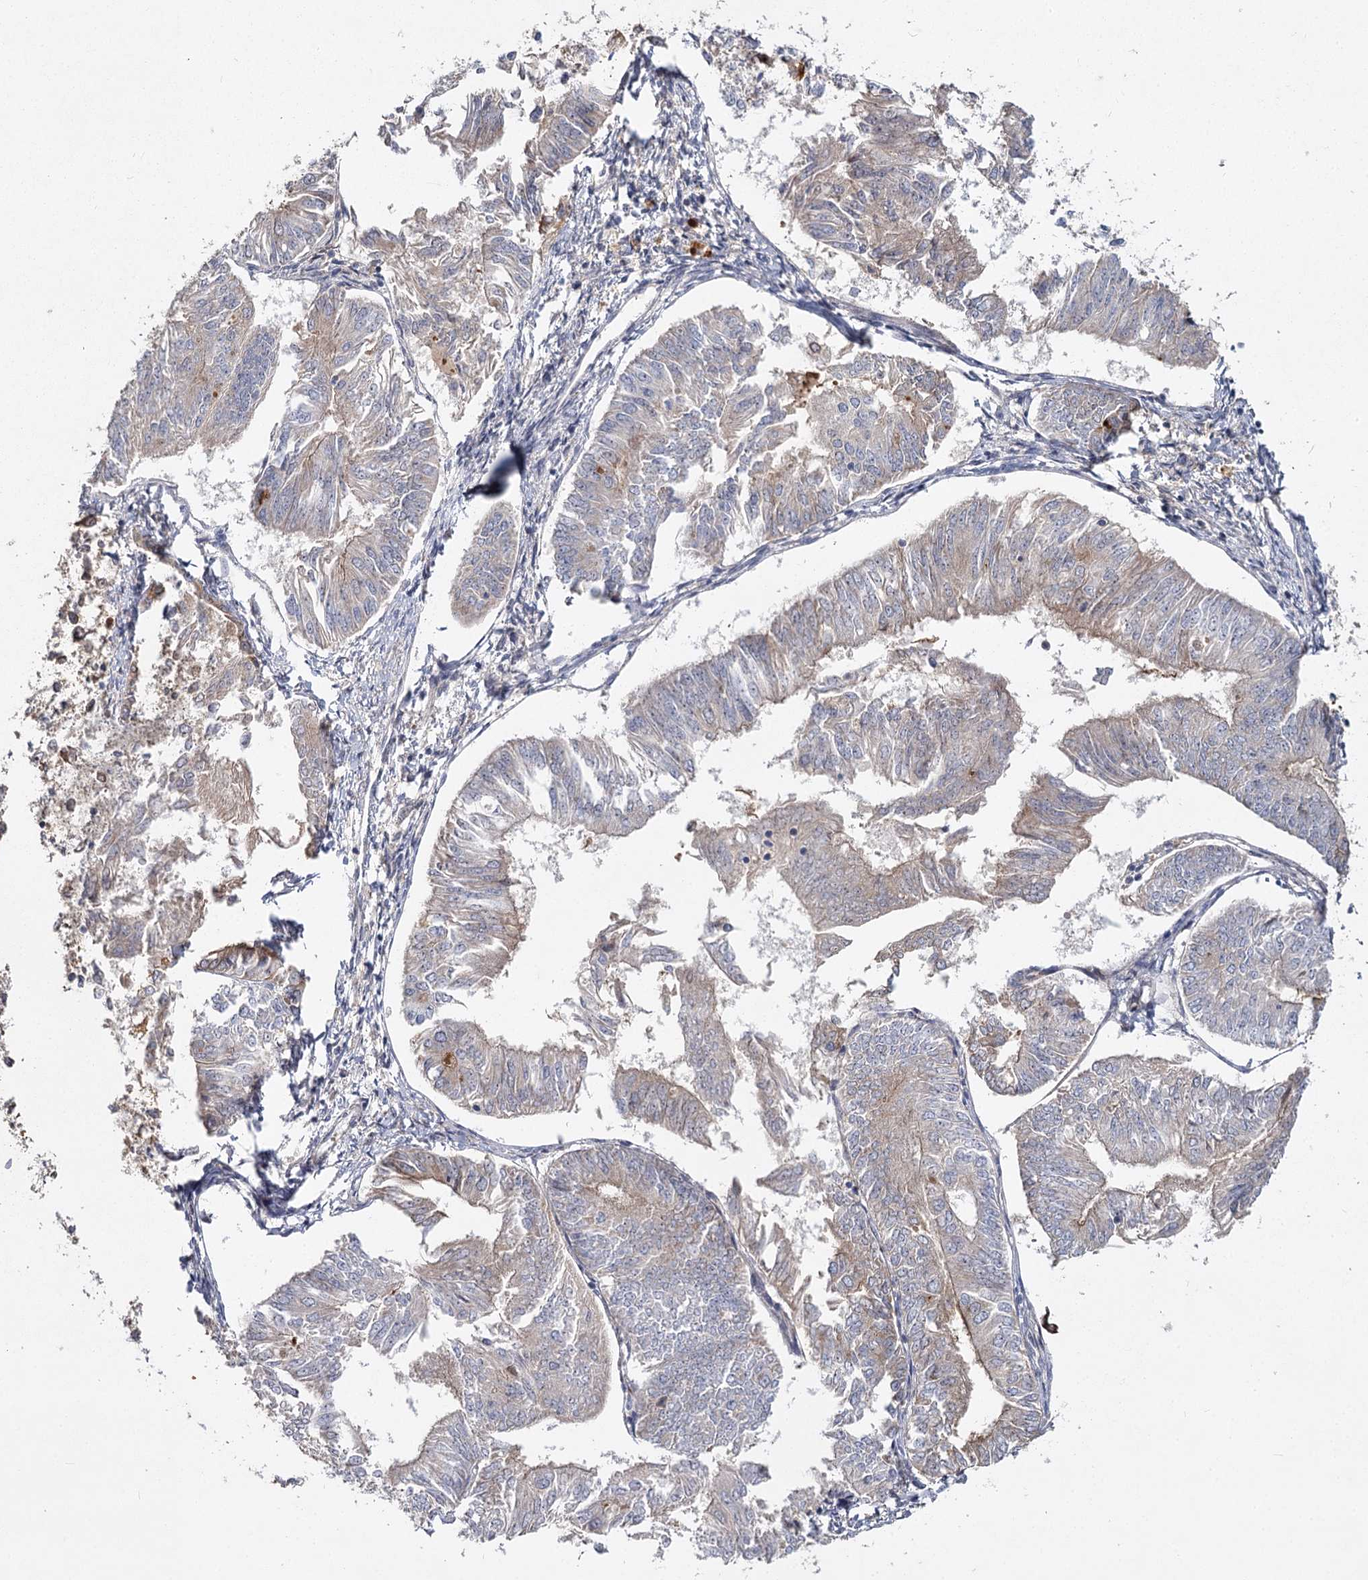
{"staining": {"intensity": "weak", "quantity": "<25%", "location": "cytoplasmic/membranous"}, "tissue": "endometrial cancer", "cell_type": "Tumor cells", "image_type": "cancer", "snomed": [{"axis": "morphology", "description": "Adenocarcinoma, NOS"}, {"axis": "topography", "description": "Endometrium"}], "caption": "IHC micrograph of endometrial adenocarcinoma stained for a protein (brown), which reveals no expression in tumor cells.", "gene": "ANGPTL5", "patient": {"sex": "female", "age": 58}}